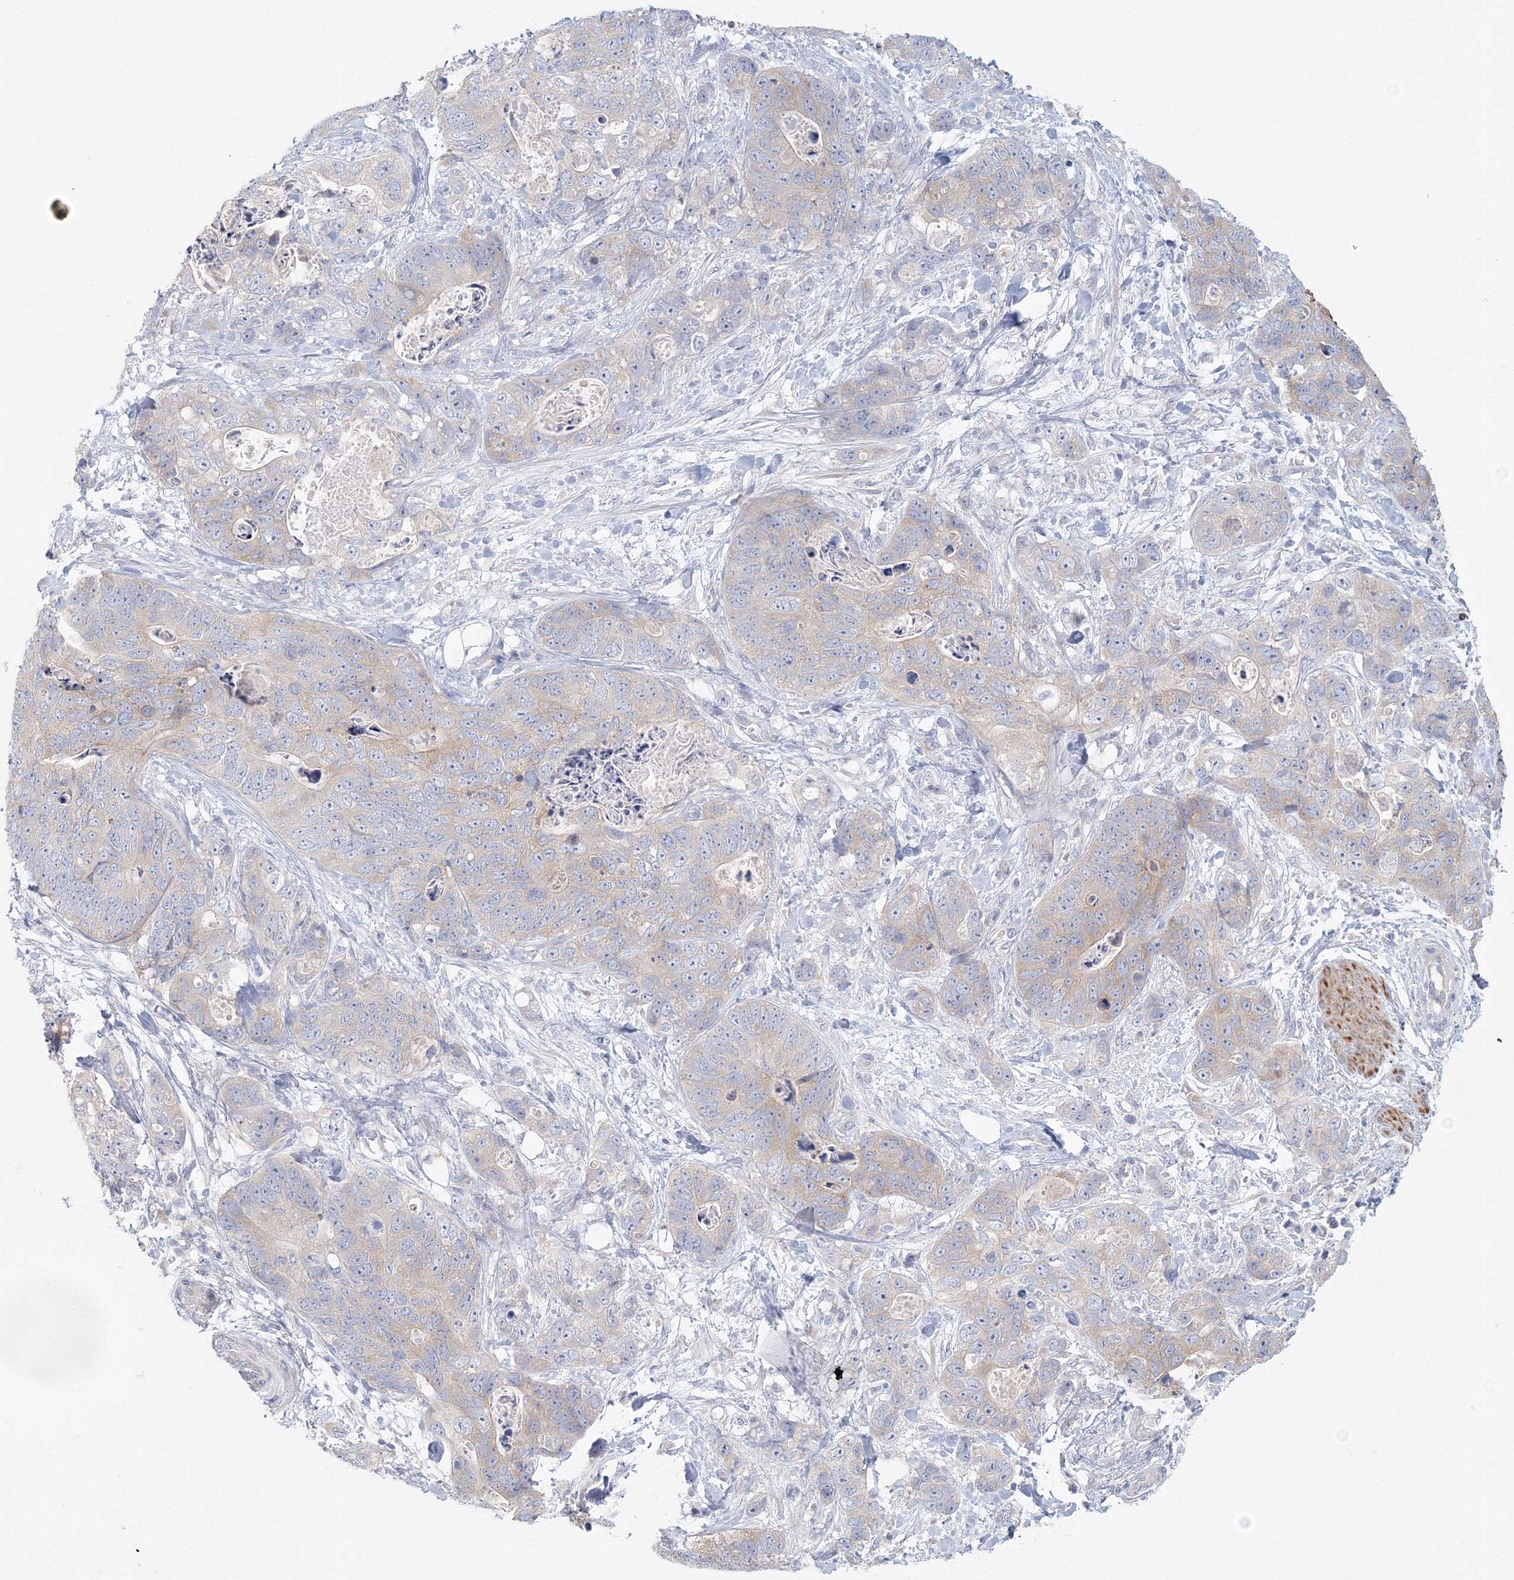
{"staining": {"intensity": "negative", "quantity": "none", "location": "none"}, "tissue": "stomach cancer", "cell_type": "Tumor cells", "image_type": "cancer", "snomed": [{"axis": "morphology", "description": "Normal tissue, NOS"}, {"axis": "morphology", "description": "Adenocarcinoma, NOS"}, {"axis": "topography", "description": "Stomach"}], "caption": "High magnification brightfield microscopy of stomach adenocarcinoma stained with DAB (brown) and counterstained with hematoxylin (blue): tumor cells show no significant staining.", "gene": "TACC2", "patient": {"sex": "female", "age": 89}}